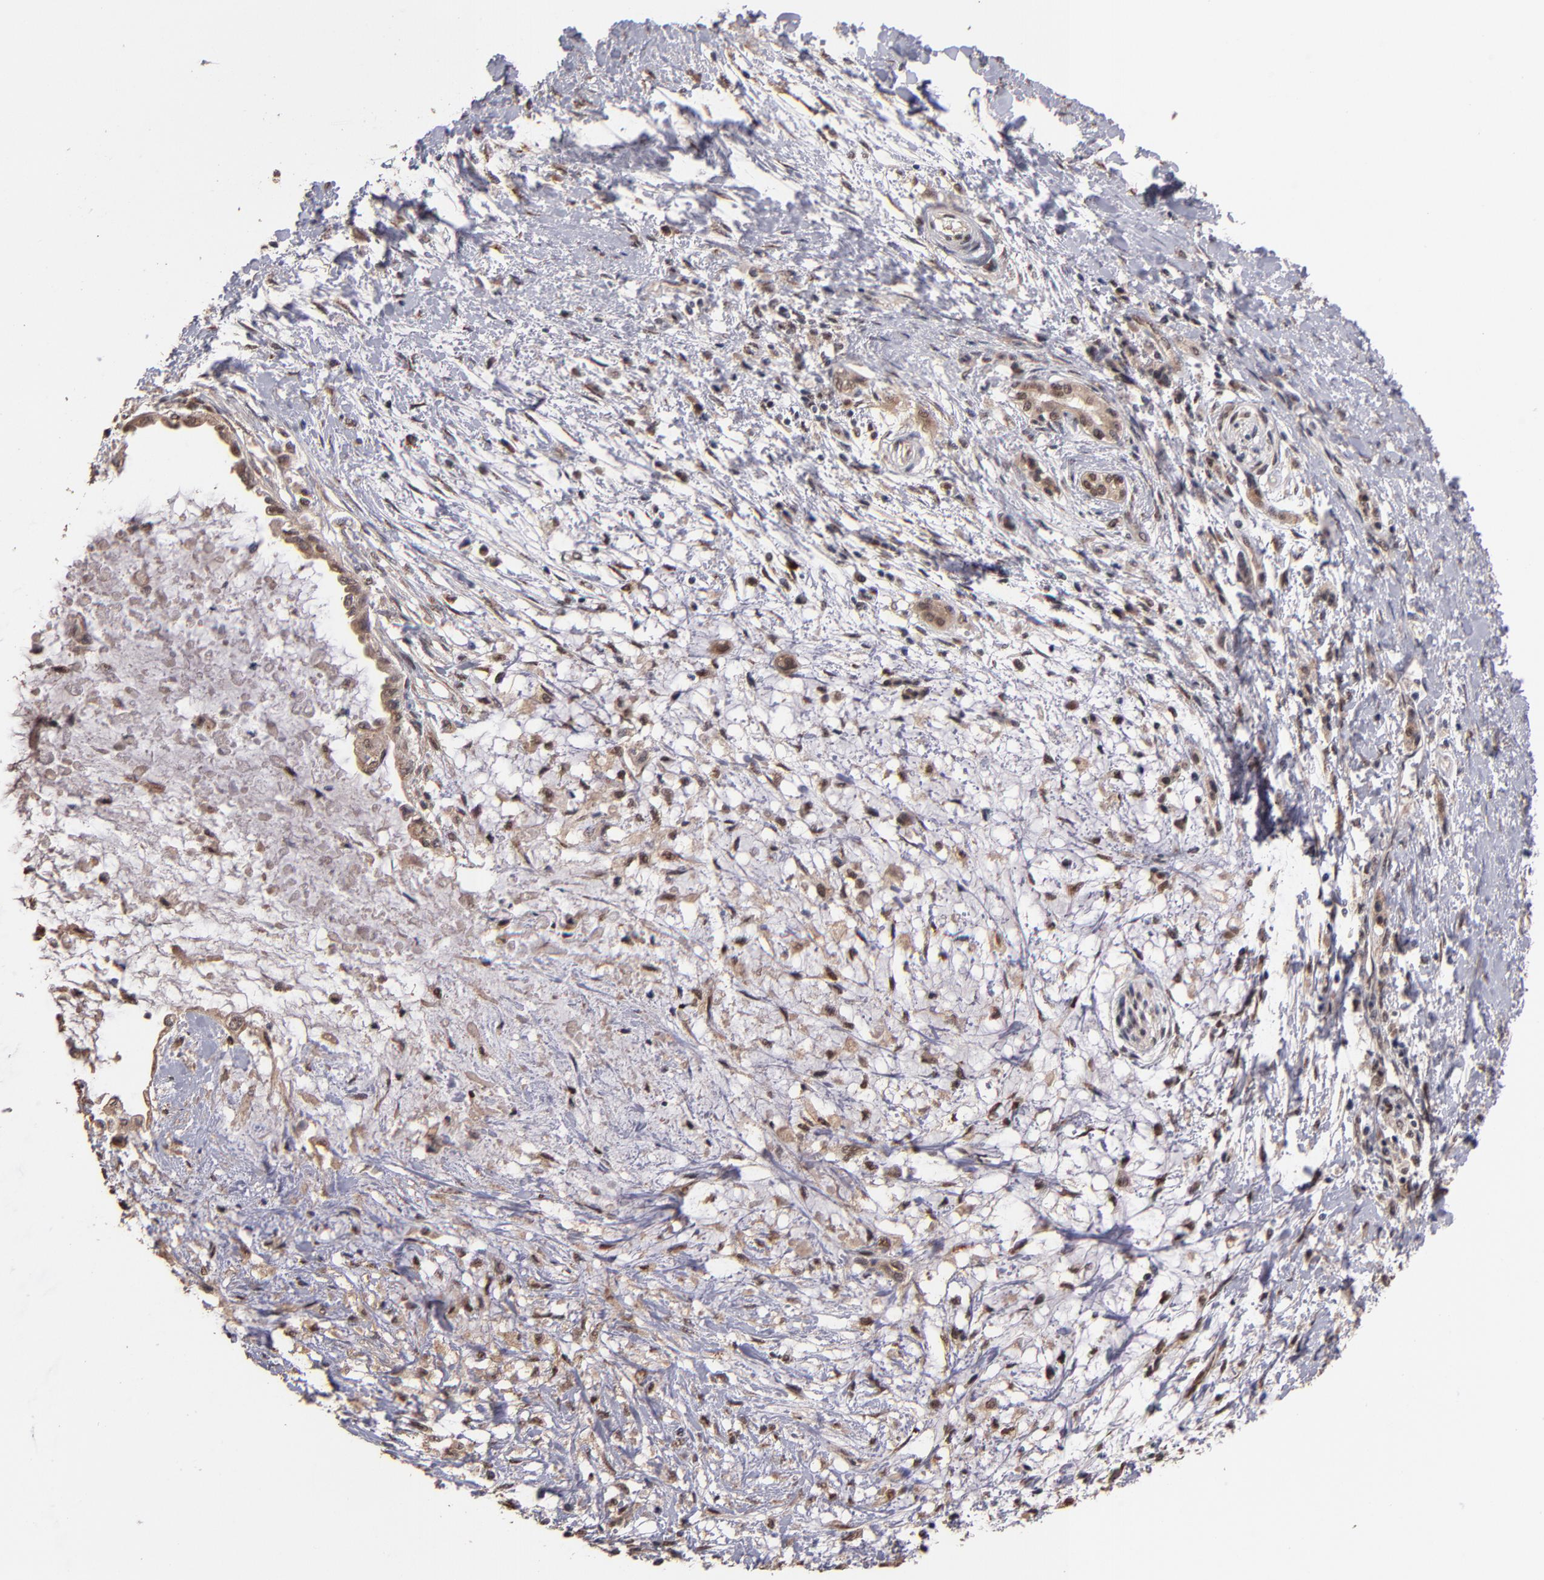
{"staining": {"intensity": "moderate", "quantity": ">75%", "location": "cytoplasmic/membranous"}, "tissue": "pancreatic cancer", "cell_type": "Tumor cells", "image_type": "cancer", "snomed": [{"axis": "morphology", "description": "Adenocarcinoma, NOS"}, {"axis": "topography", "description": "Pancreas"}], "caption": "Adenocarcinoma (pancreatic) stained for a protein reveals moderate cytoplasmic/membranous positivity in tumor cells.", "gene": "EAPP", "patient": {"sex": "female", "age": 64}}